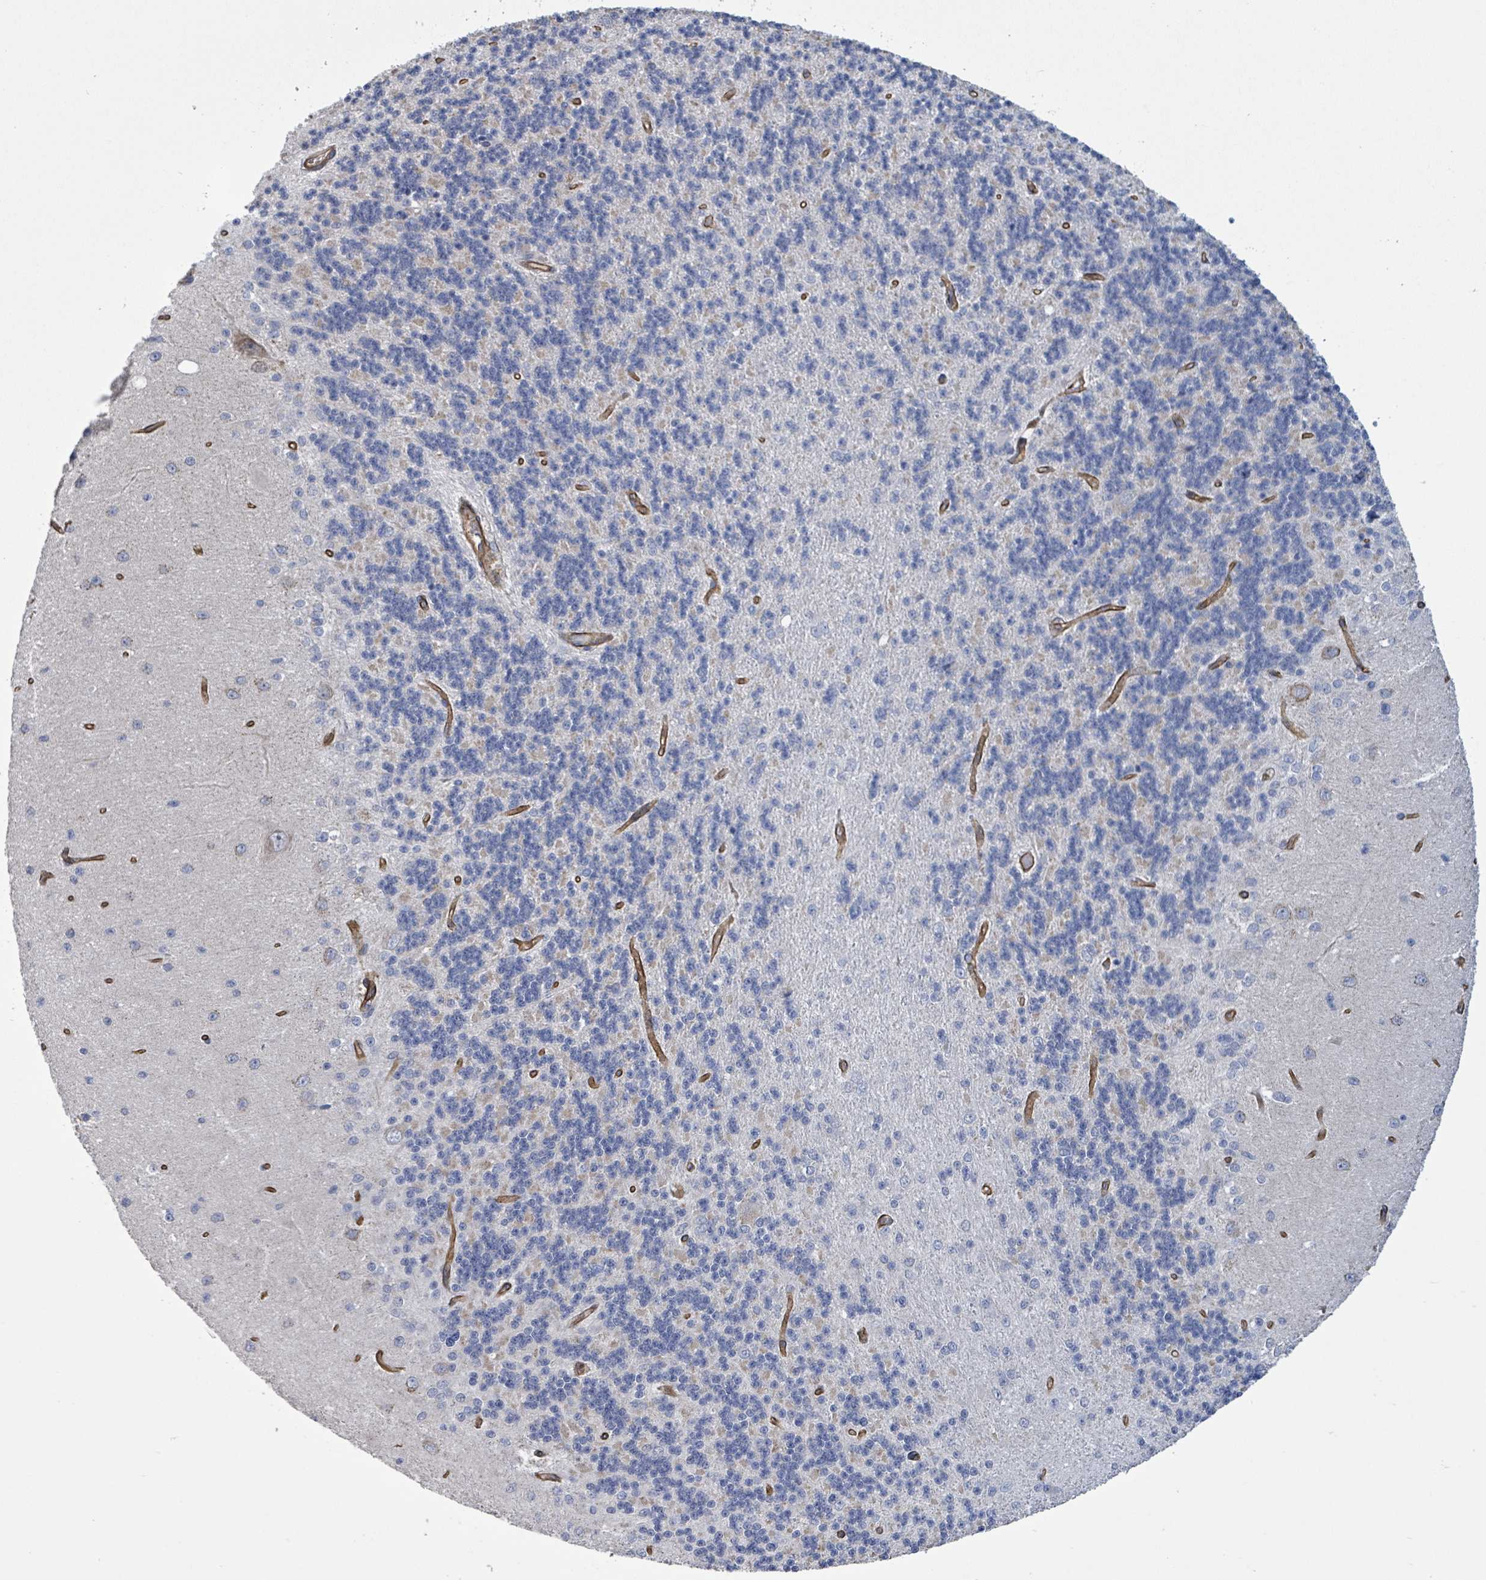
{"staining": {"intensity": "negative", "quantity": "none", "location": "none"}, "tissue": "cerebellum", "cell_type": "Cells in granular layer", "image_type": "normal", "snomed": [{"axis": "morphology", "description": "Normal tissue, NOS"}, {"axis": "topography", "description": "Cerebellum"}], "caption": "Immunohistochemical staining of normal cerebellum shows no significant positivity in cells in granular layer.", "gene": "KANK3", "patient": {"sex": "female", "age": 29}}